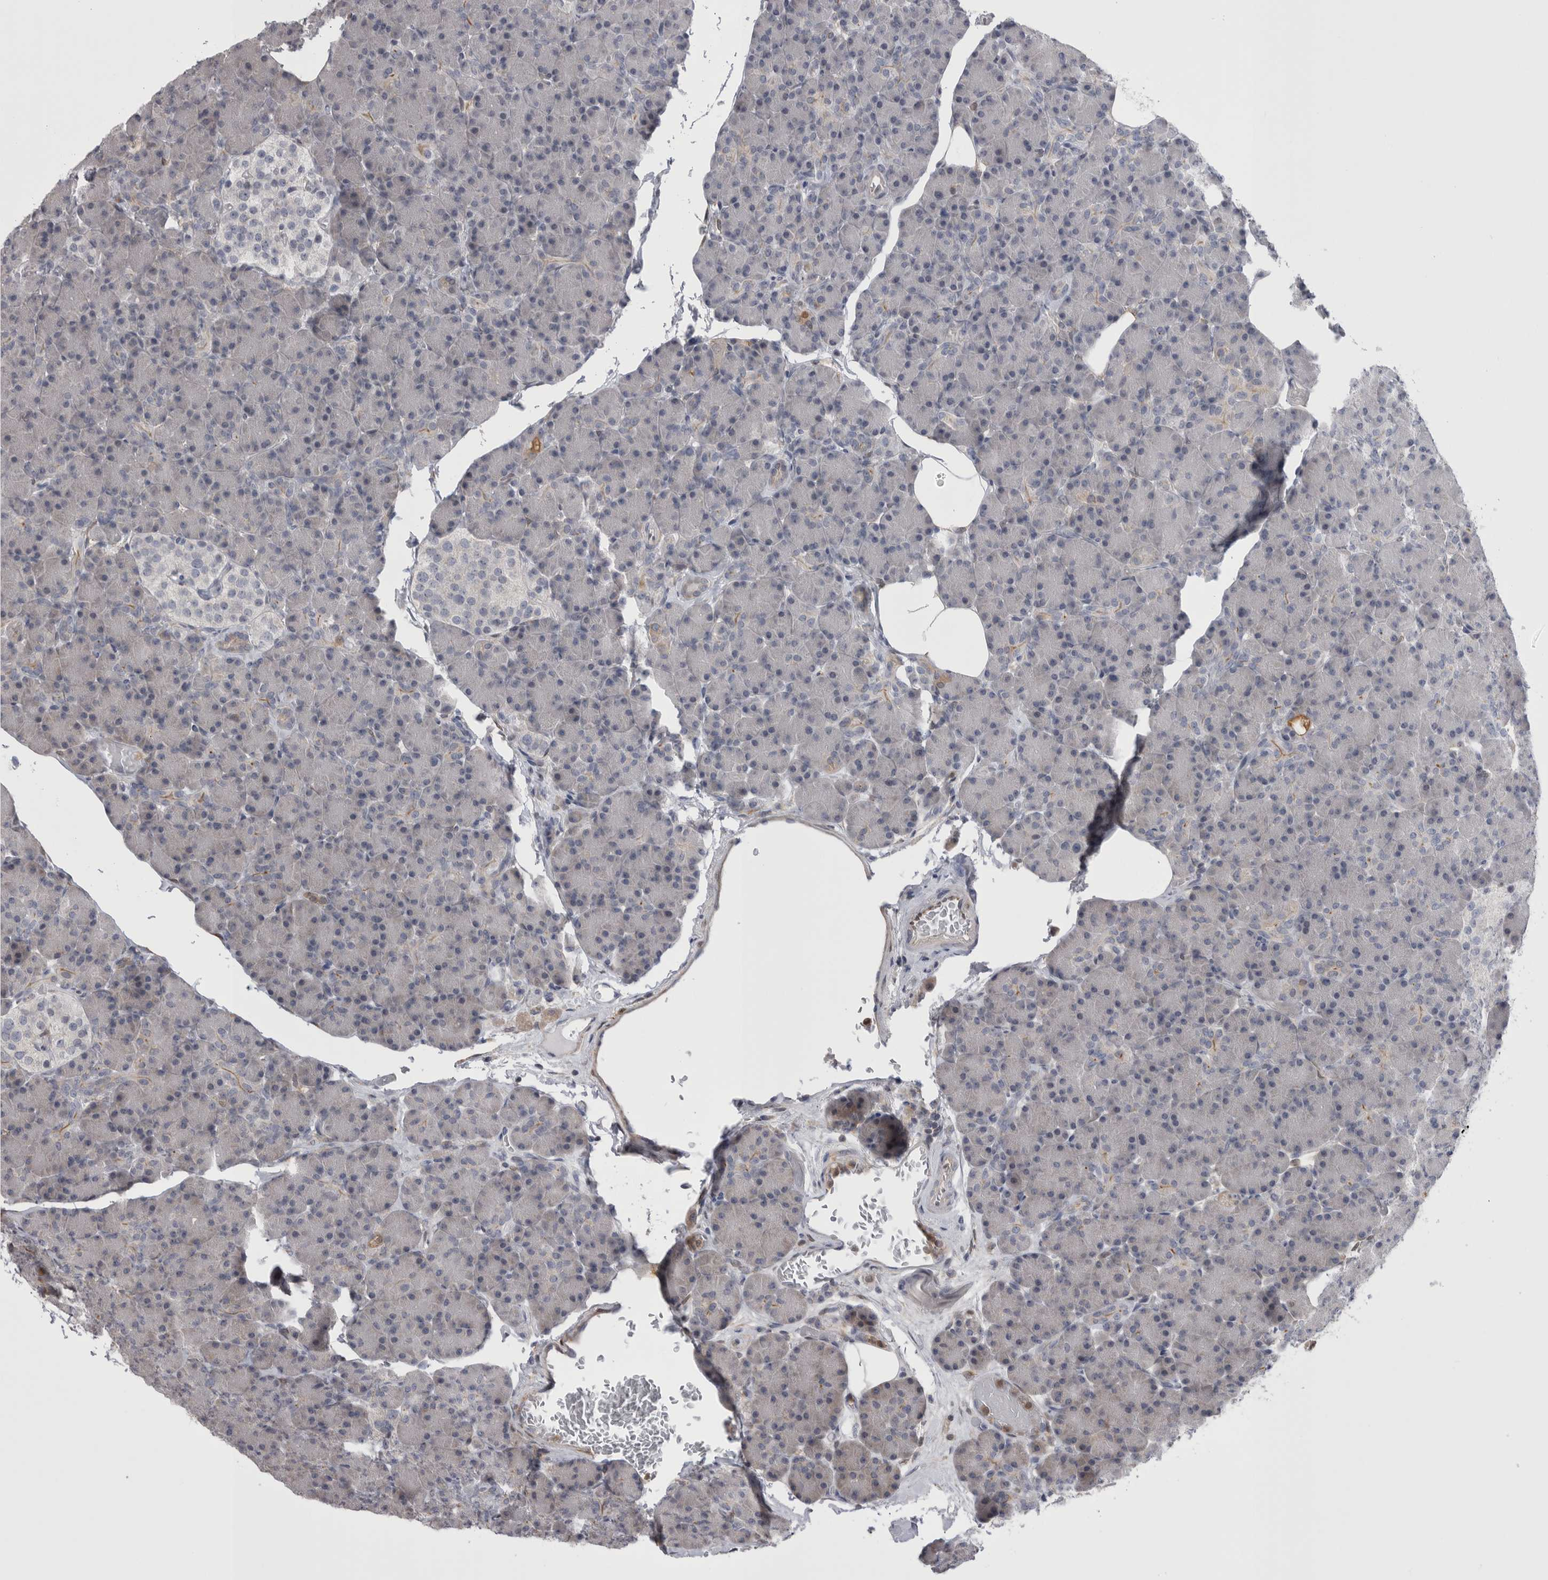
{"staining": {"intensity": "moderate", "quantity": "<25%", "location": "cytoplasmic/membranous"}, "tissue": "pancreas", "cell_type": "Exocrine glandular cells", "image_type": "normal", "snomed": [{"axis": "morphology", "description": "Normal tissue, NOS"}, {"axis": "topography", "description": "Pancreas"}], "caption": "The immunohistochemical stain highlights moderate cytoplasmic/membranous positivity in exocrine glandular cells of benign pancreas. The staining is performed using DAB (3,3'-diaminobenzidine) brown chromogen to label protein expression. The nuclei are counter-stained blue using hematoxylin.", "gene": "CHIC1", "patient": {"sex": "female", "age": 43}}